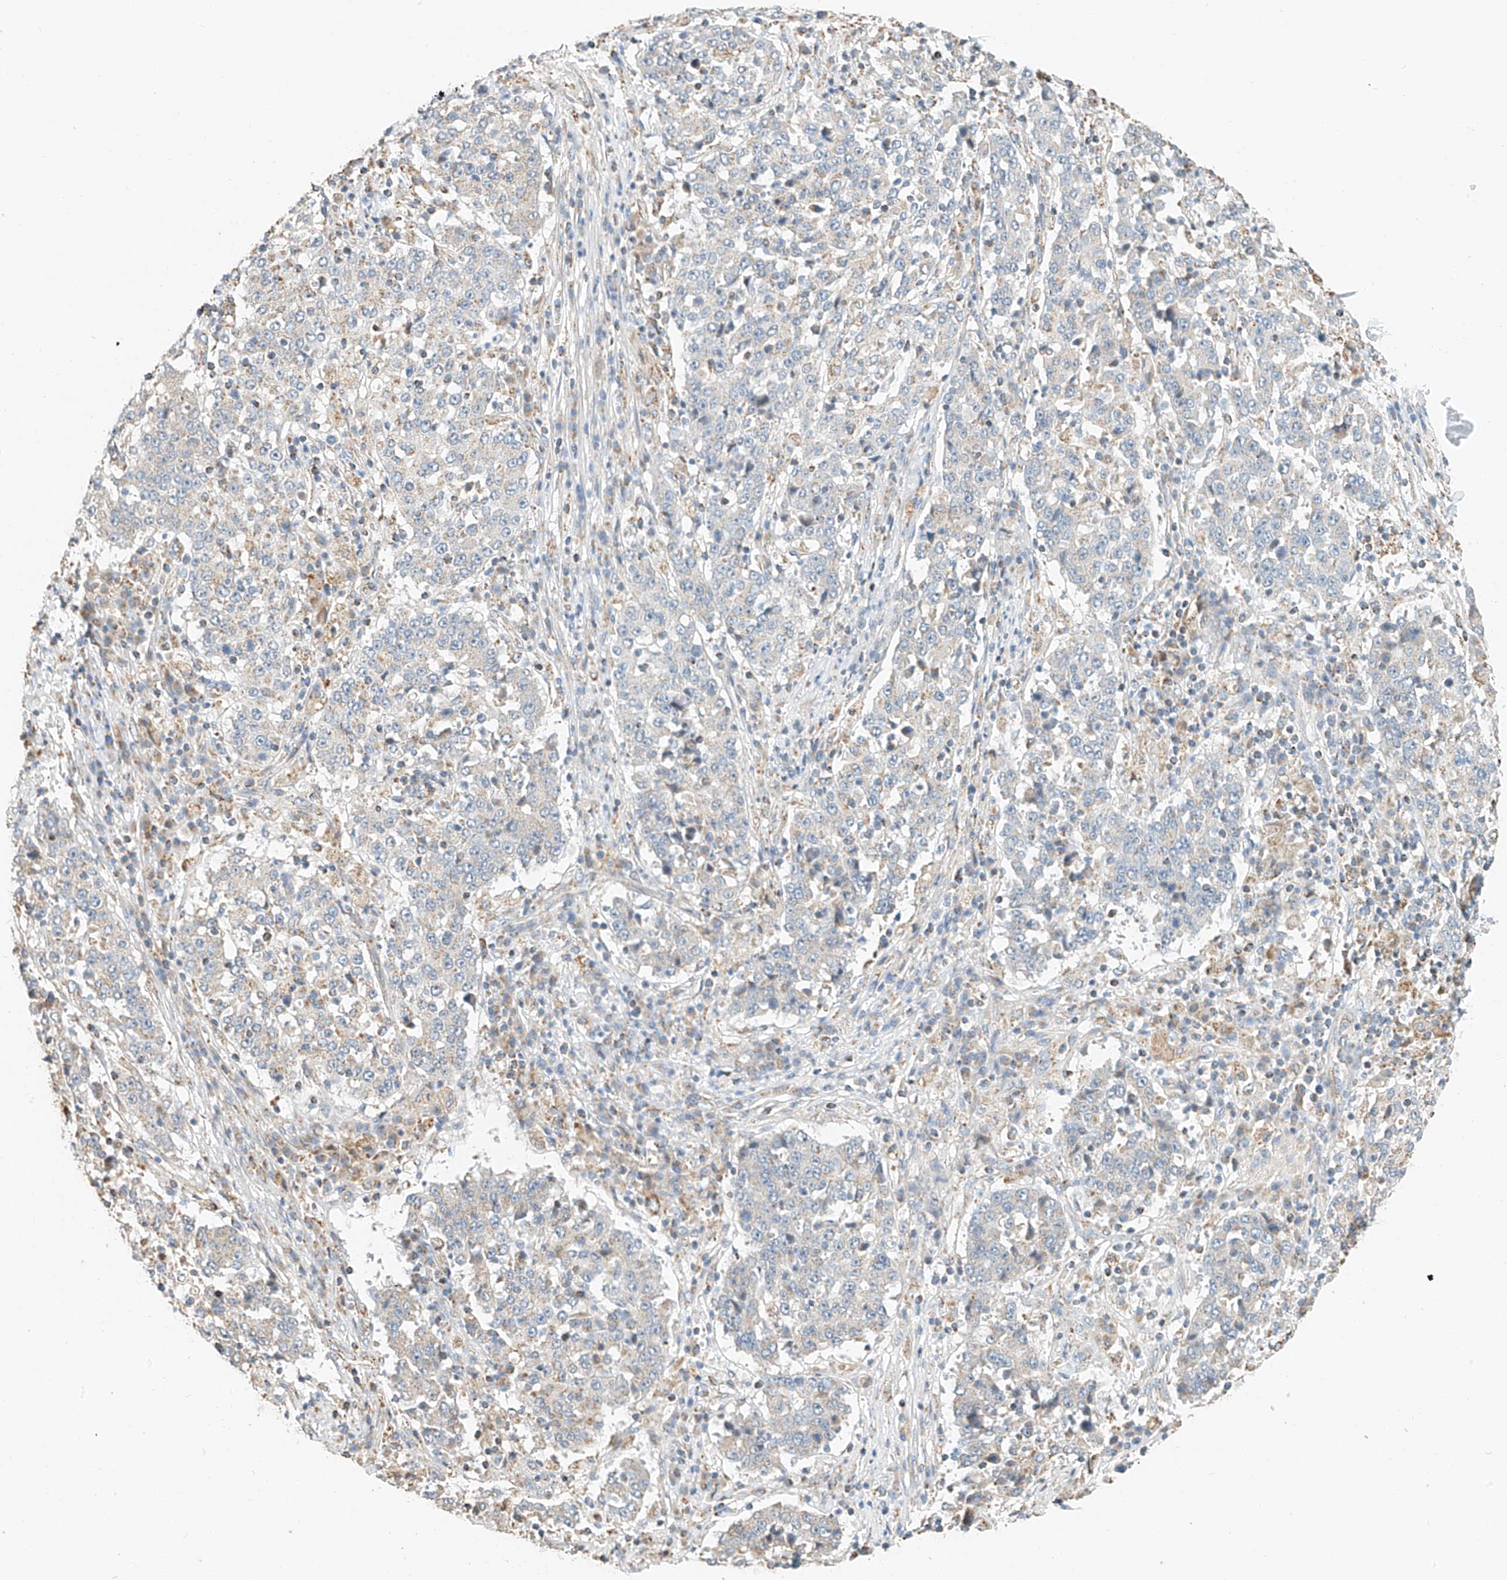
{"staining": {"intensity": "negative", "quantity": "none", "location": "none"}, "tissue": "stomach cancer", "cell_type": "Tumor cells", "image_type": "cancer", "snomed": [{"axis": "morphology", "description": "Adenocarcinoma, NOS"}, {"axis": "topography", "description": "Stomach"}], "caption": "Tumor cells show no significant staining in stomach cancer (adenocarcinoma). The staining was performed using DAB to visualize the protein expression in brown, while the nuclei were stained in blue with hematoxylin (Magnification: 20x).", "gene": "YIPF7", "patient": {"sex": "male", "age": 59}}